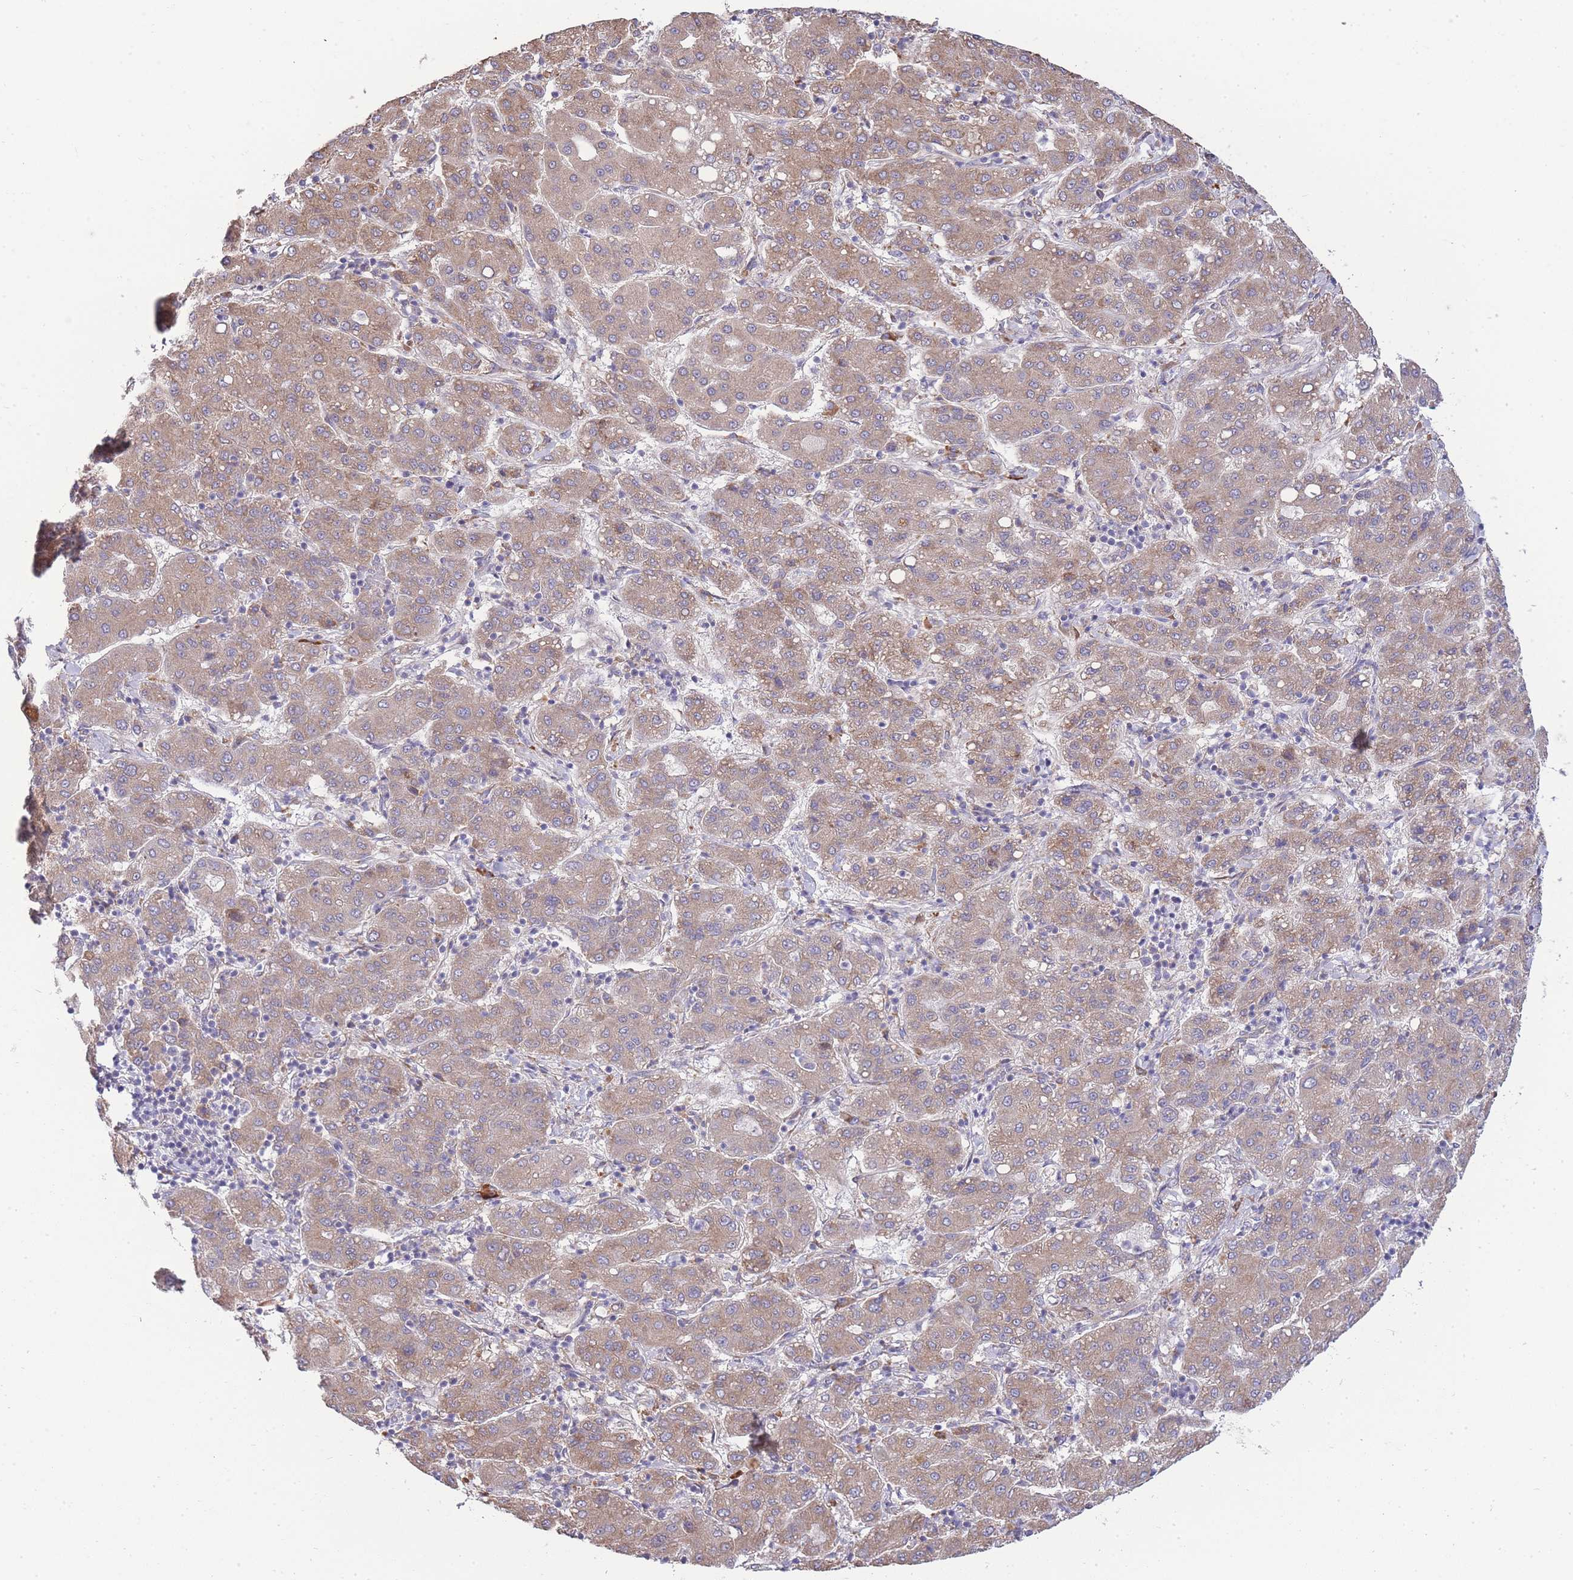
{"staining": {"intensity": "moderate", "quantity": ">75%", "location": "cytoplasmic/membranous"}, "tissue": "liver cancer", "cell_type": "Tumor cells", "image_type": "cancer", "snomed": [{"axis": "morphology", "description": "Carcinoma, Hepatocellular, NOS"}, {"axis": "topography", "description": "Liver"}], "caption": "This photomicrograph shows liver cancer (hepatocellular carcinoma) stained with IHC to label a protein in brown. The cytoplasmic/membranous of tumor cells show moderate positivity for the protein. Nuclei are counter-stained blue.", "gene": "BEX1", "patient": {"sex": "male", "age": 65}}